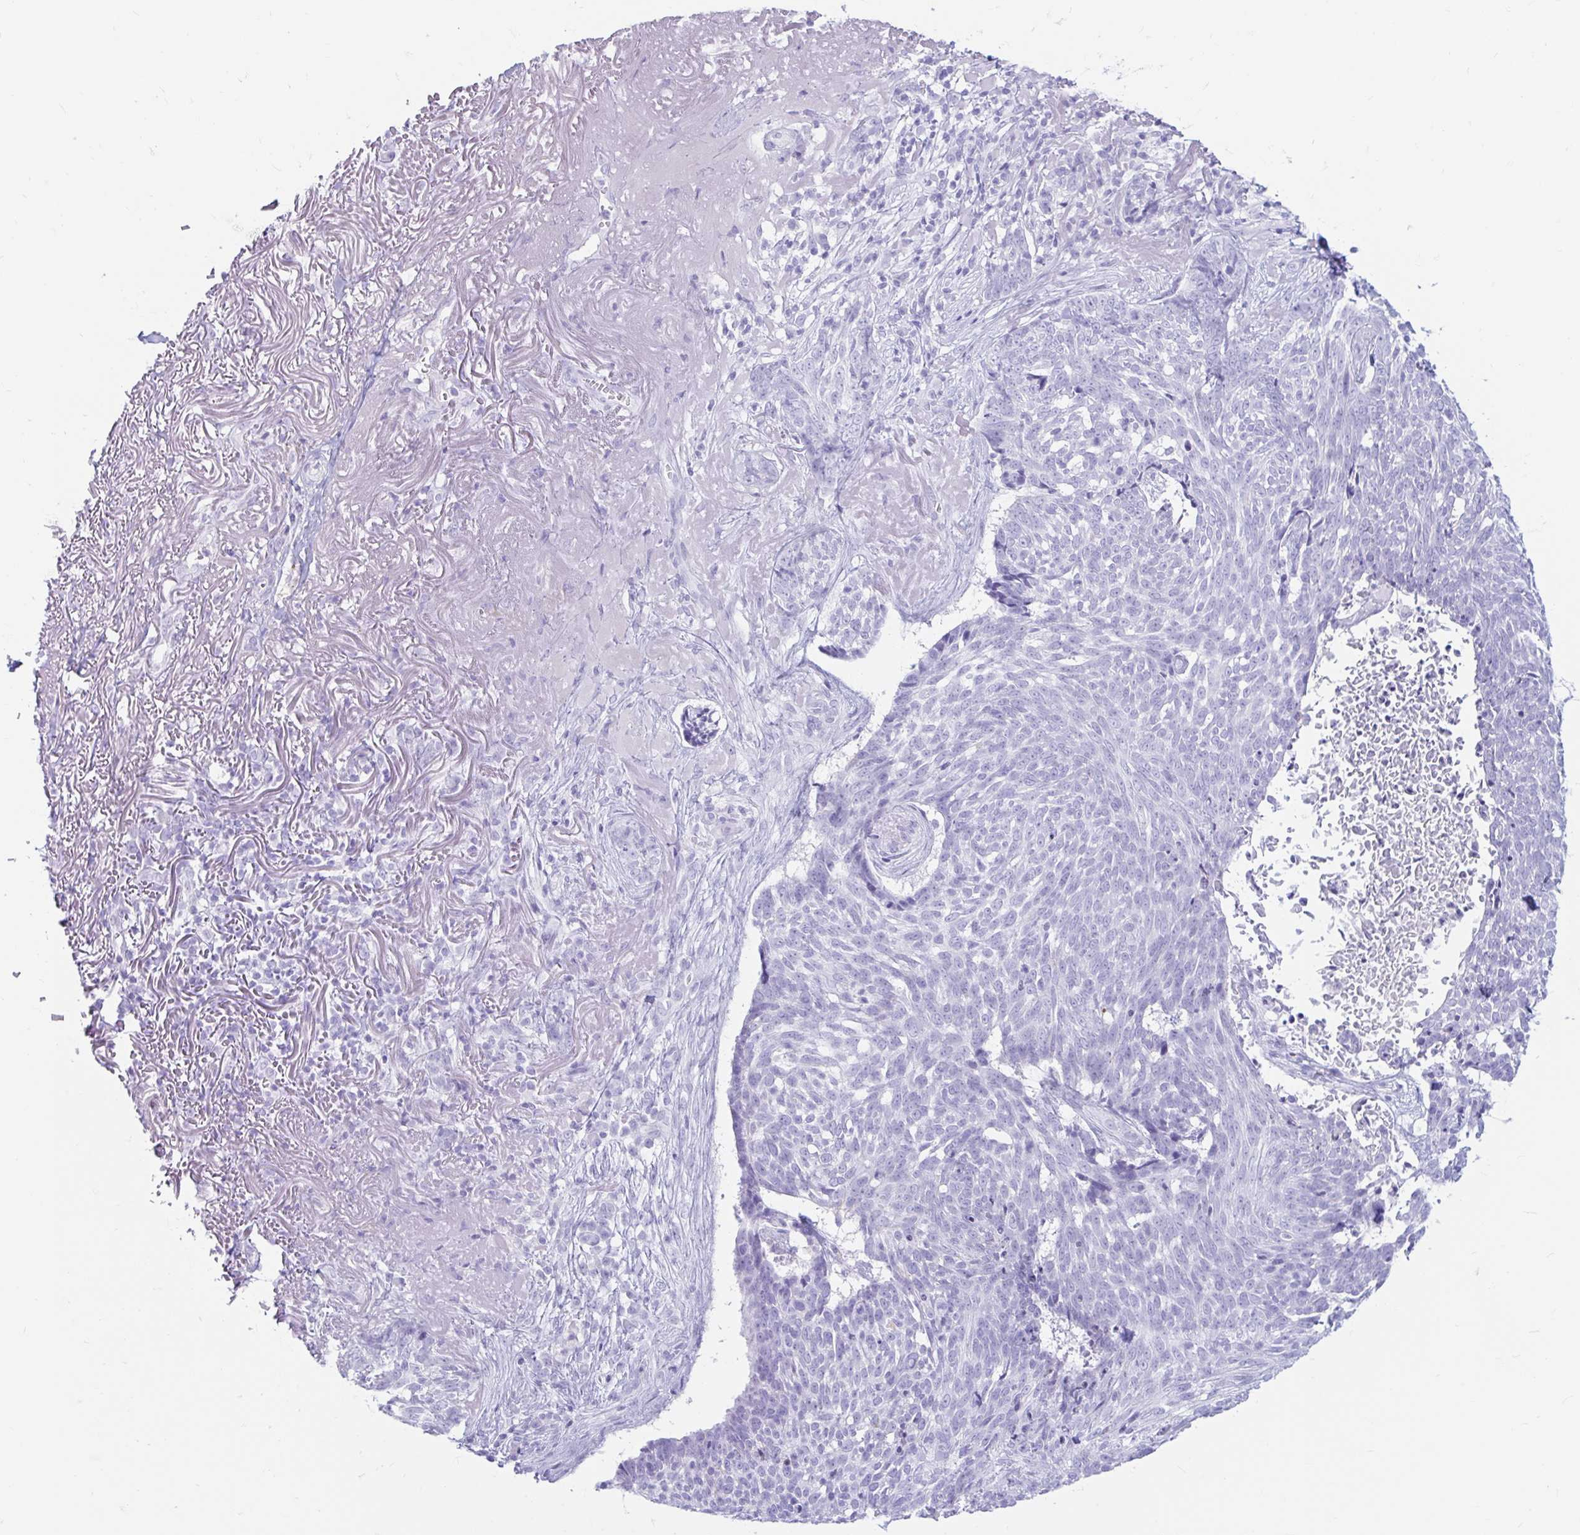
{"staining": {"intensity": "negative", "quantity": "none", "location": "none"}, "tissue": "skin cancer", "cell_type": "Tumor cells", "image_type": "cancer", "snomed": [{"axis": "morphology", "description": "Basal cell carcinoma"}, {"axis": "topography", "description": "Skin"}, {"axis": "topography", "description": "Skin of face"}], "caption": "Immunohistochemical staining of skin cancer demonstrates no significant positivity in tumor cells.", "gene": "ERICH6", "patient": {"sex": "female", "age": 95}}